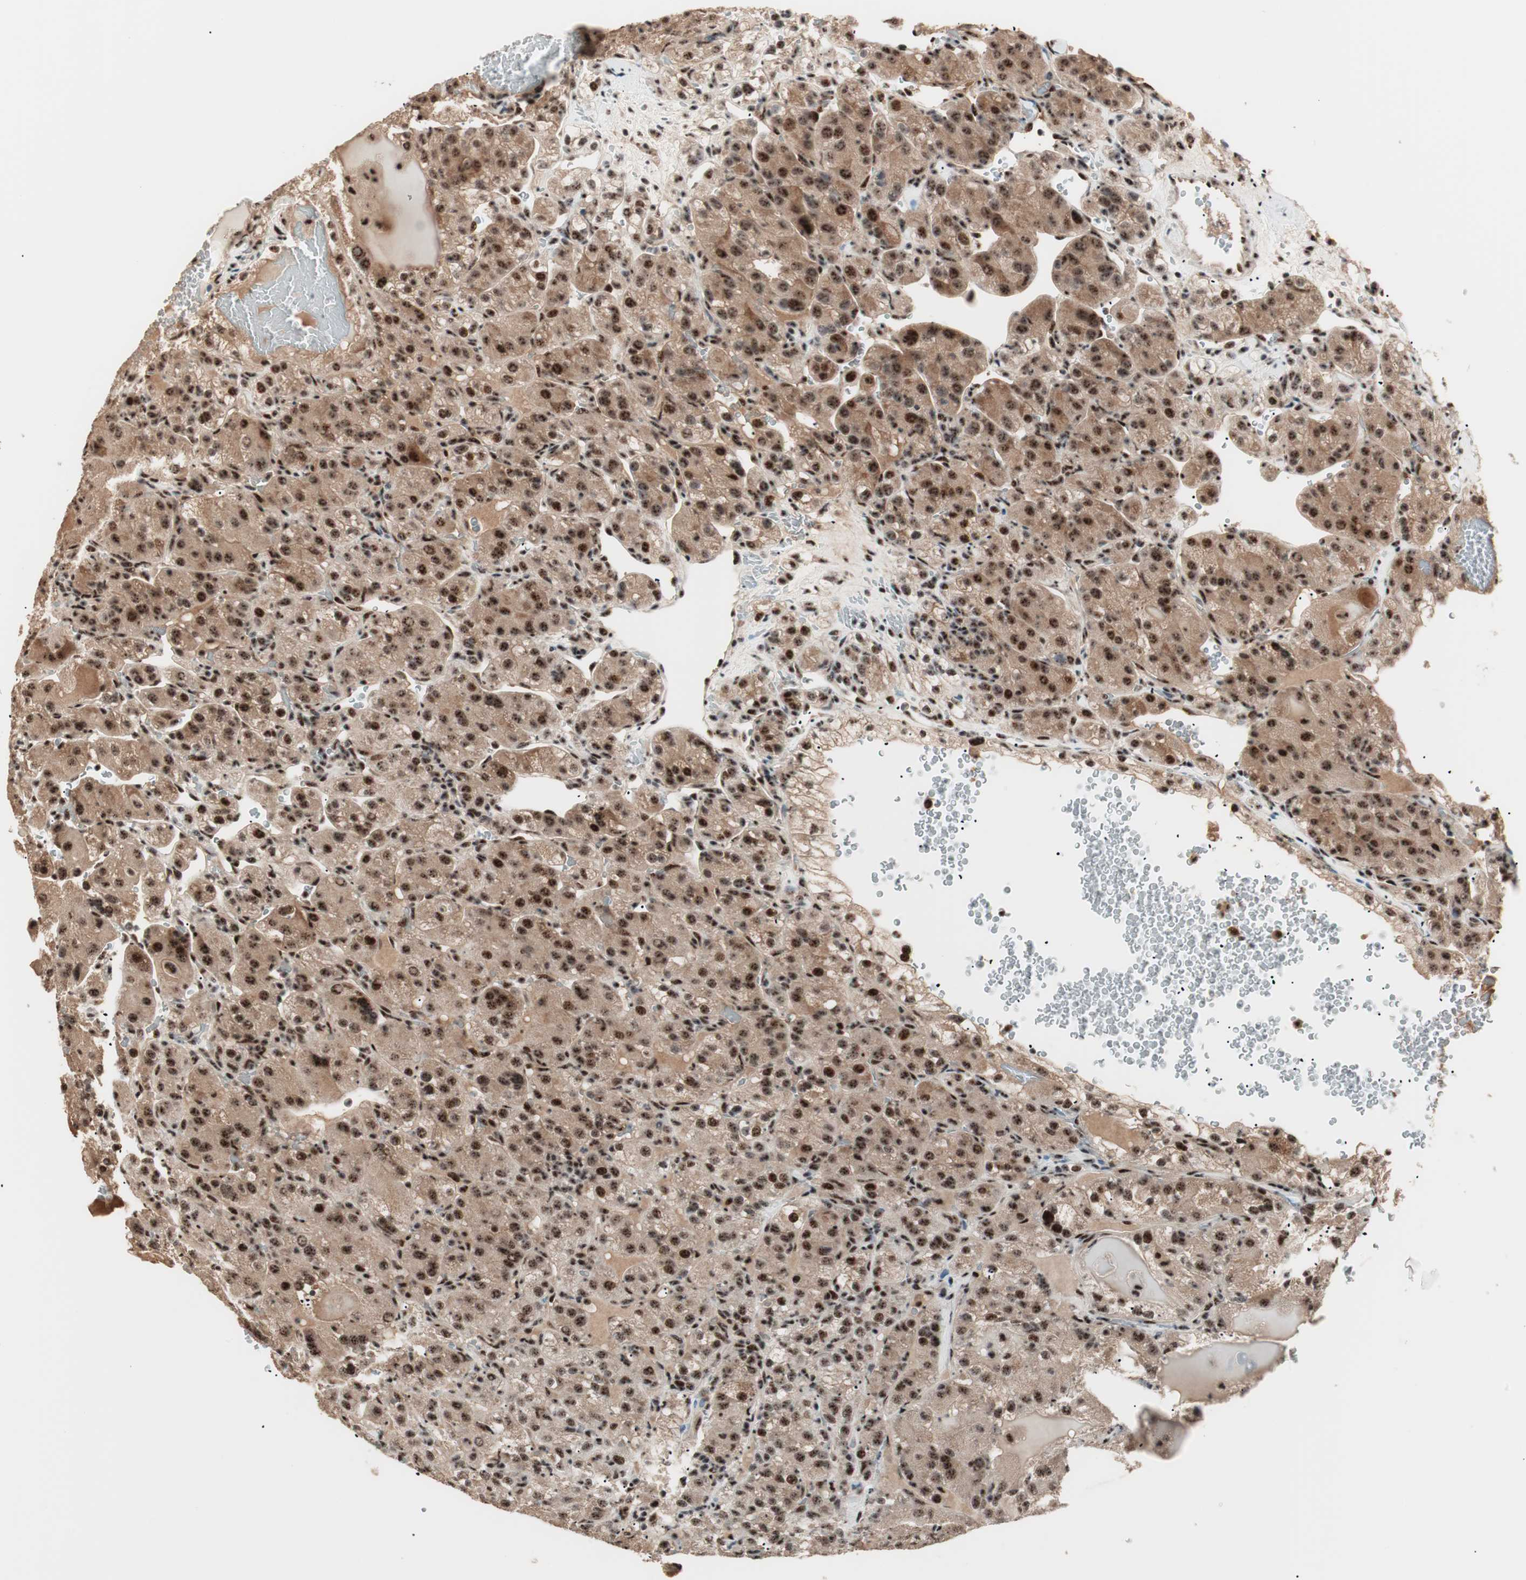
{"staining": {"intensity": "strong", "quantity": ">75%", "location": "cytoplasmic/membranous,nuclear"}, "tissue": "renal cancer", "cell_type": "Tumor cells", "image_type": "cancer", "snomed": [{"axis": "morphology", "description": "Normal tissue, NOS"}, {"axis": "morphology", "description": "Adenocarcinoma, NOS"}, {"axis": "topography", "description": "Kidney"}], "caption": "This is a micrograph of immunohistochemistry staining of adenocarcinoma (renal), which shows strong positivity in the cytoplasmic/membranous and nuclear of tumor cells.", "gene": "NR5A2", "patient": {"sex": "male", "age": 61}}